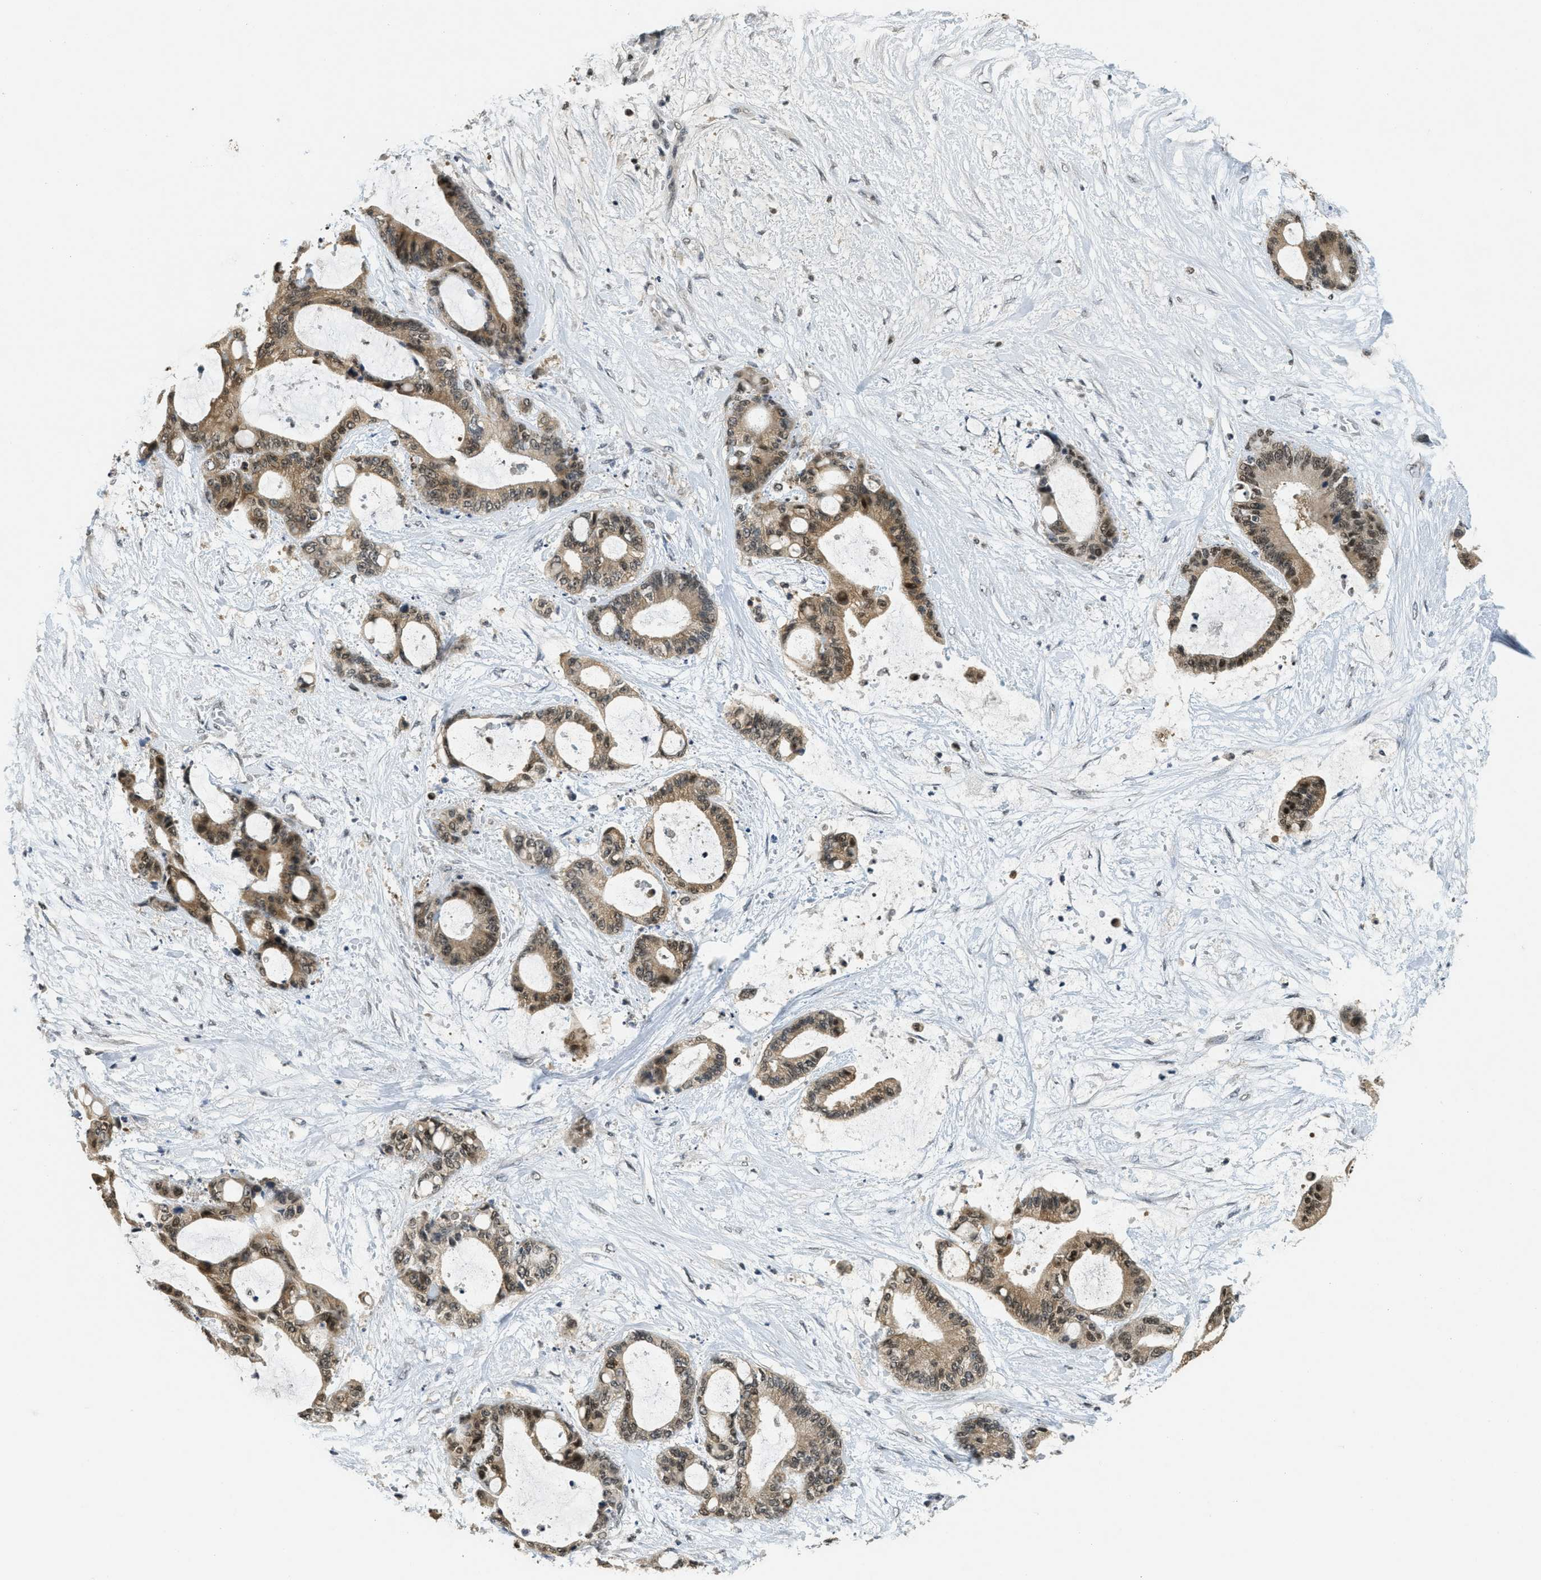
{"staining": {"intensity": "strong", "quantity": "25%-75%", "location": "cytoplasmic/membranous,nuclear"}, "tissue": "liver cancer", "cell_type": "Tumor cells", "image_type": "cancer", "snomed": [{"axis": "morphology", "description": "Cholangiocarcinoma"}, {"axis": "topography", "description": "Liver"}], "caption": "Tumor cells reveal strong cytoplasmic/membranous and nuclear staining in about 25%-75% of cells in liver cancer.", "gene": "DNAJB1", "patient": {"sex": "female", "age": 73}}